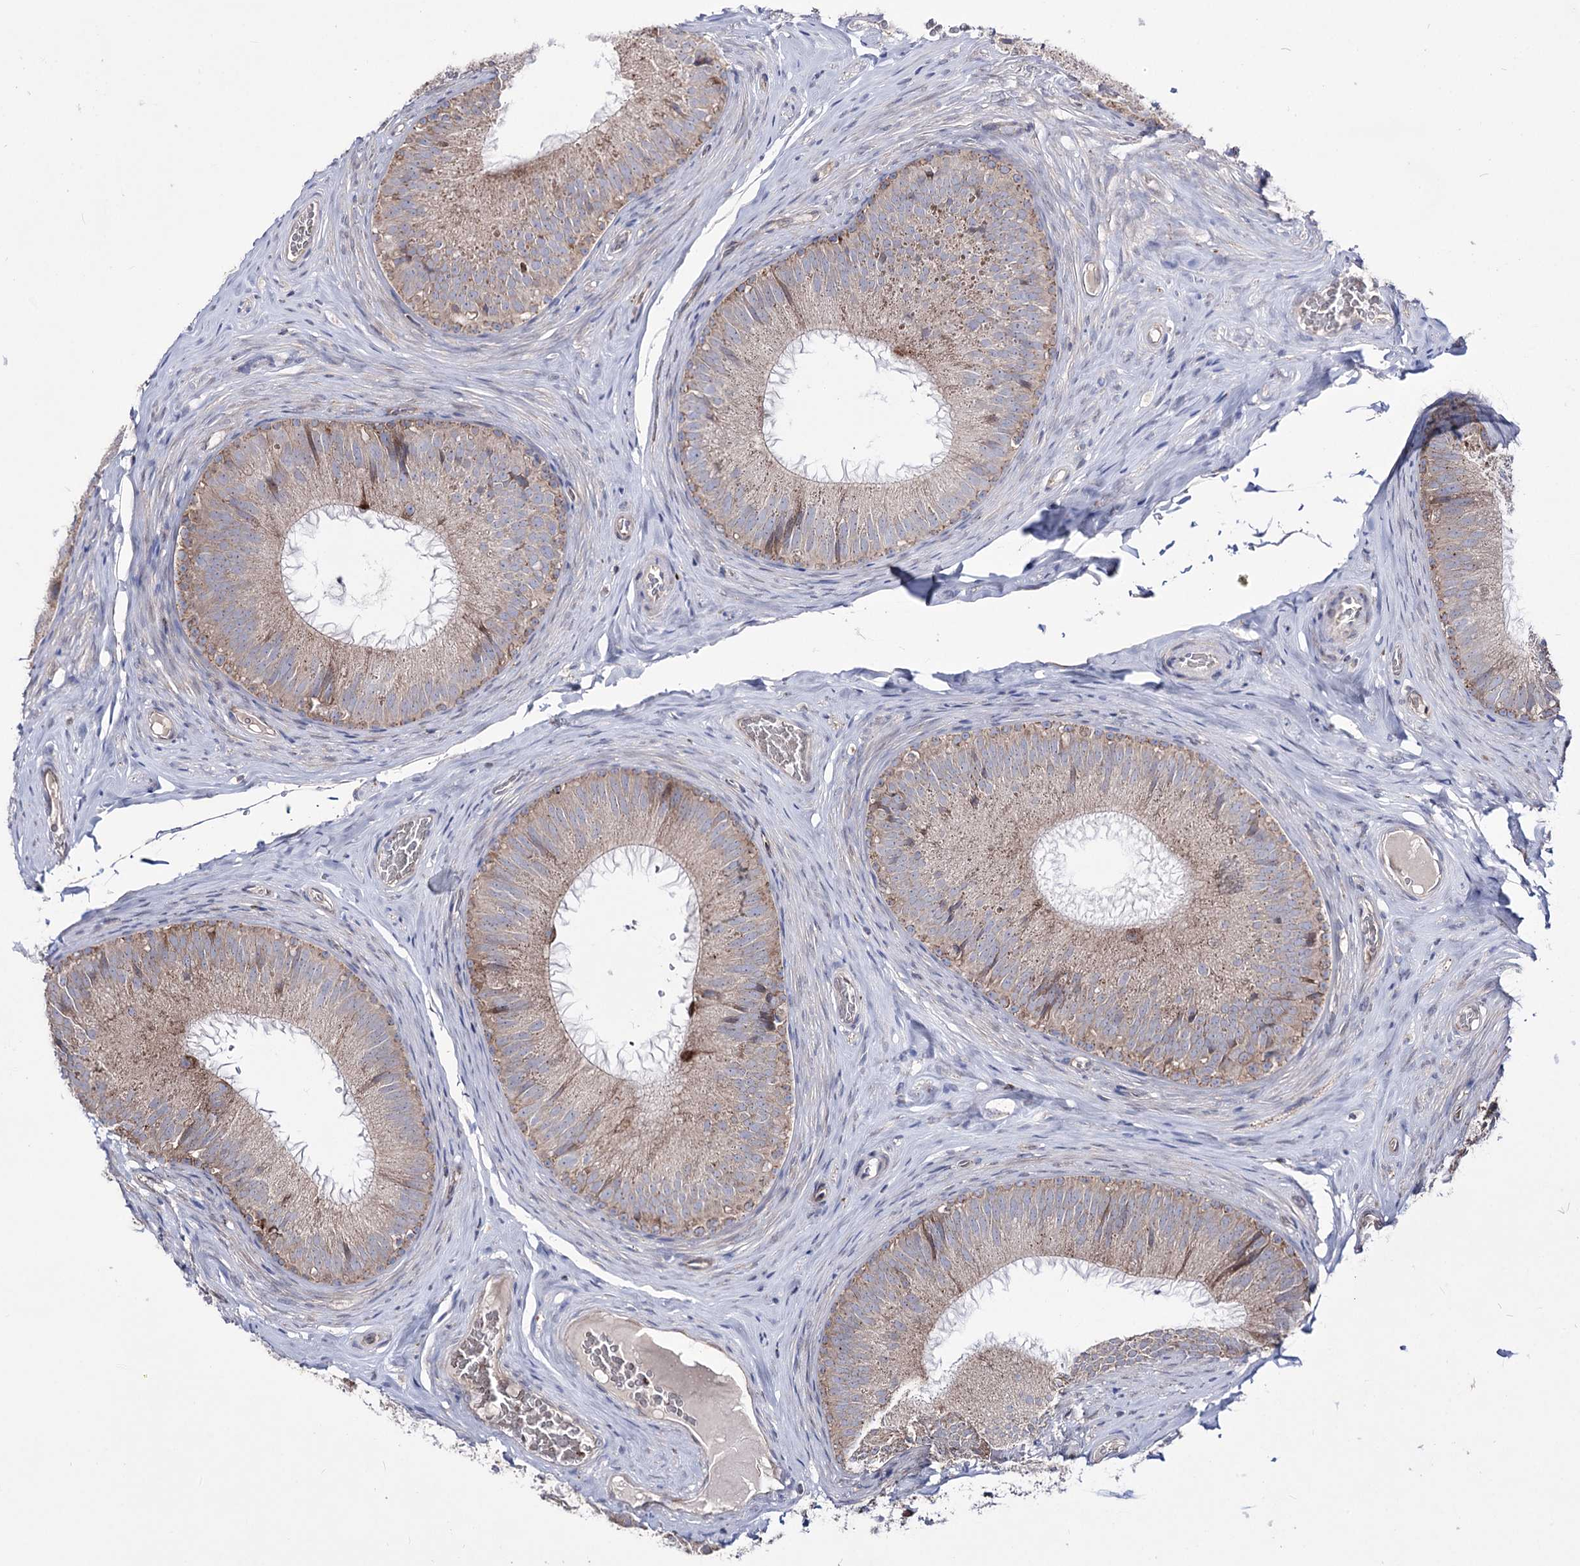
{"staining": {"intensity": "moderate", "quantity": "25%-75%", "location": "cytoplasmic/membranous"}, "tissue": "epididymis", "cell_type": "Glandular cells", "image_type": "normal", "snomed": [{"axis": "morphology", "description": "Normal tissue, NOS"}, {"axis": "topography", "description": "Epididymis"}], "caption": "Immunohistochemistry (IHC) photomicrograph of unremarkable epididymis stained for a protein (brown), which demonstrates medium levels of moderate cytoplasmic/membranous positivity in approximately 25%-75% of glandular cells.", "gene": "OSBPL5", "patient": {"sex": "male", "age": 34}}